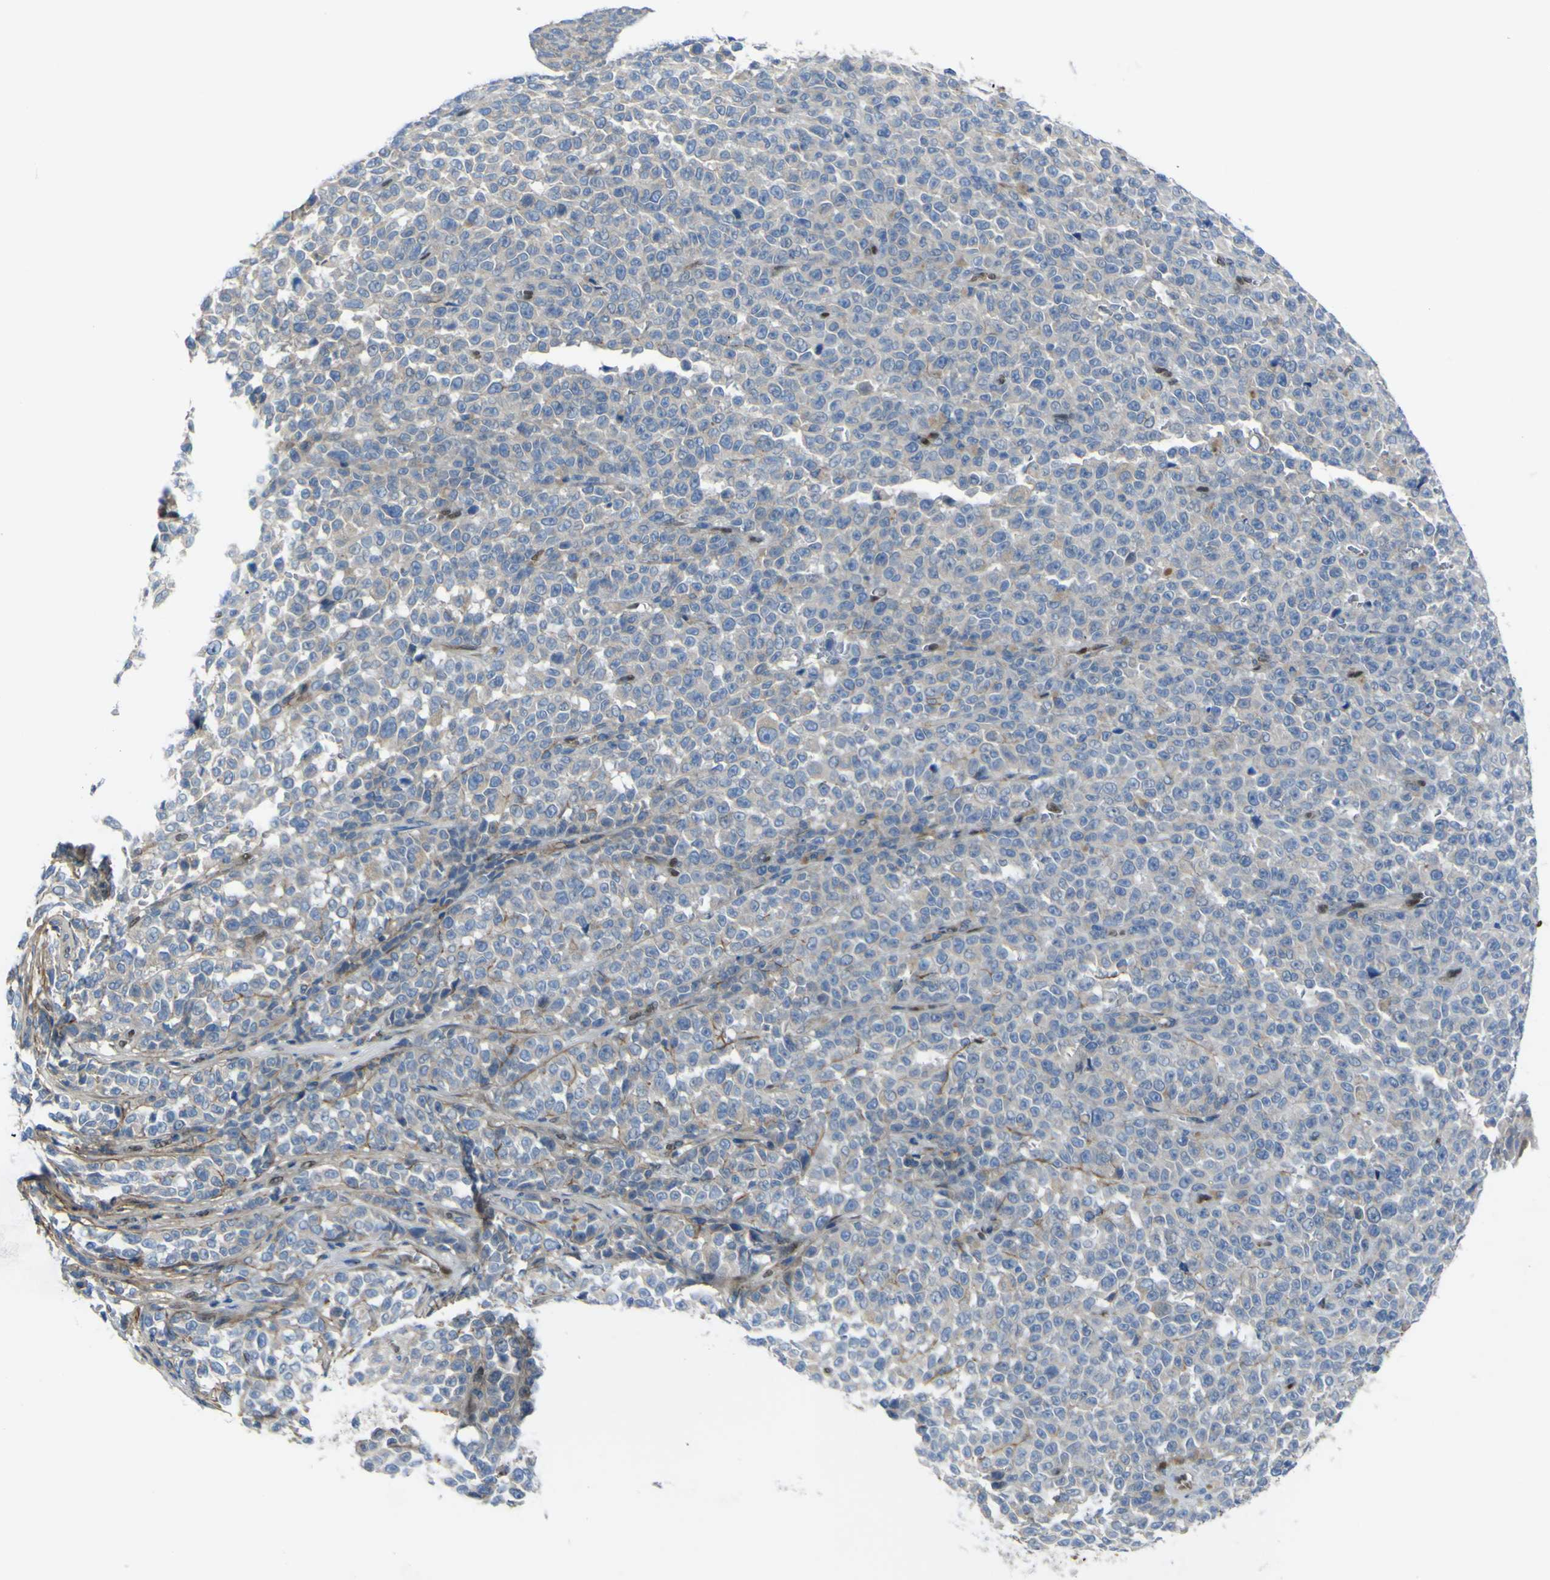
{"staining": {"intensity": "moderate", "quantity": "25%-75%", "location": "cytoplasmic/membranous"}, "tissue": "melanoma", "cell_type": "Tumor cells", "image_type": "cancer", "snomed": [{"axis": "morphology", "description": "Malignant melanoma, NOS"}, {"axis": "topography", "description": "Skin"}], "caption": "This is a histology image of IHC staining of malignant melanoma, which shows moderate positivity in the cytoplasmic/membranous of tumor cells.", "gene": "LRRN1", "patient": {"sex": "female", "age": 82}}